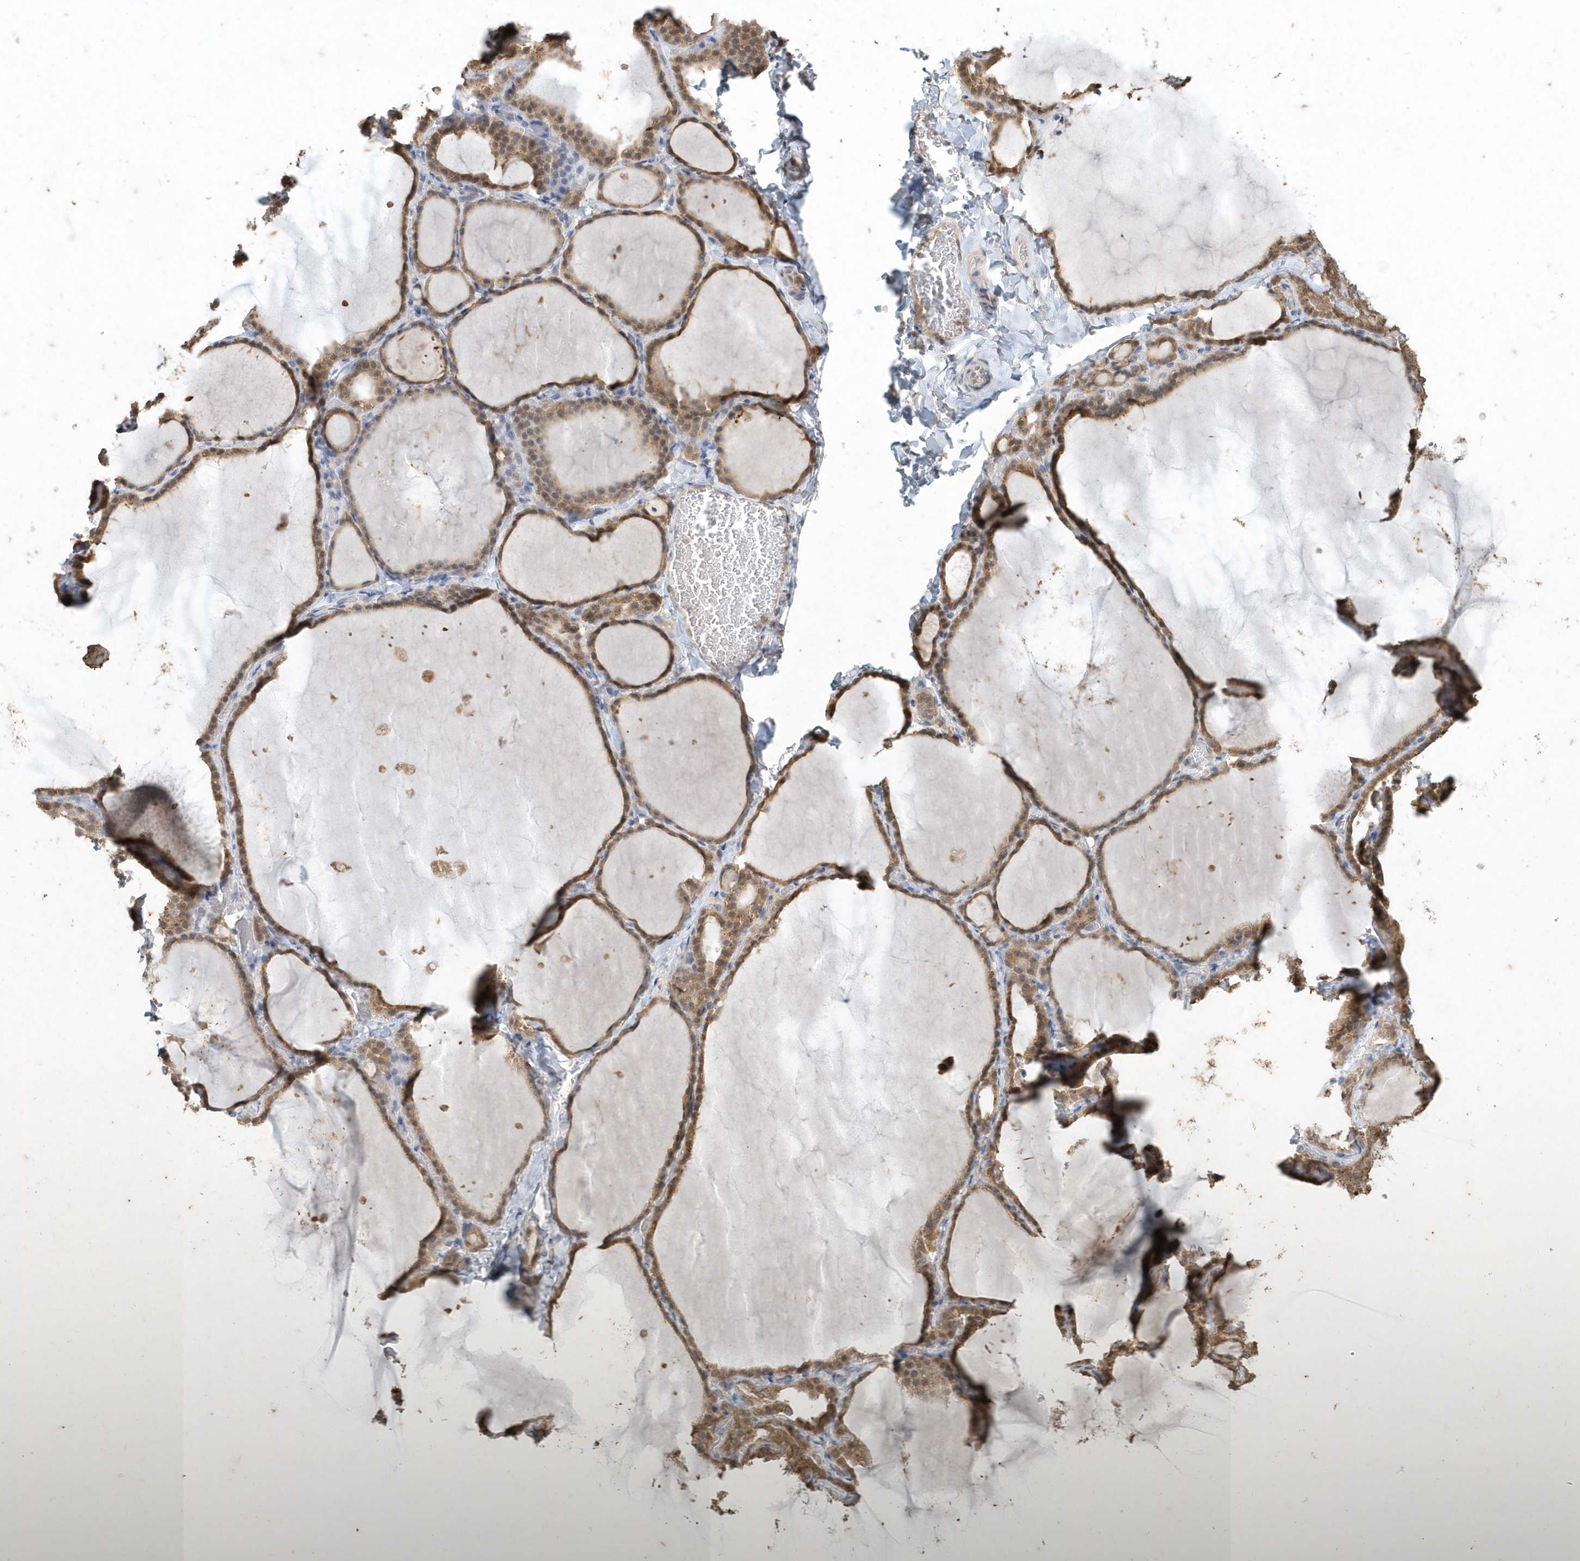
{"staining": {"intensity": "moderate", "quantity": ">75%", "location": "cytoplasmic/membranous,nuclear"}, "tissue": "thyroid gland", "cell_type": "Glandular cells", "image_type": "normal", "snomed": [{"axis": "morphology", "description": "Normal tissue, NOS"}, {"axis": "topography", "description": "Thyroid gland"}], "caption": "This is a photomicrograph of IHC staining of normal thyroid gland, which shows moderate expression in the cytoplasmic/membranous,nuclear of glandular cells.", "gene": "AKR7A2", "patient": {"sex": "female", "age": 22}}